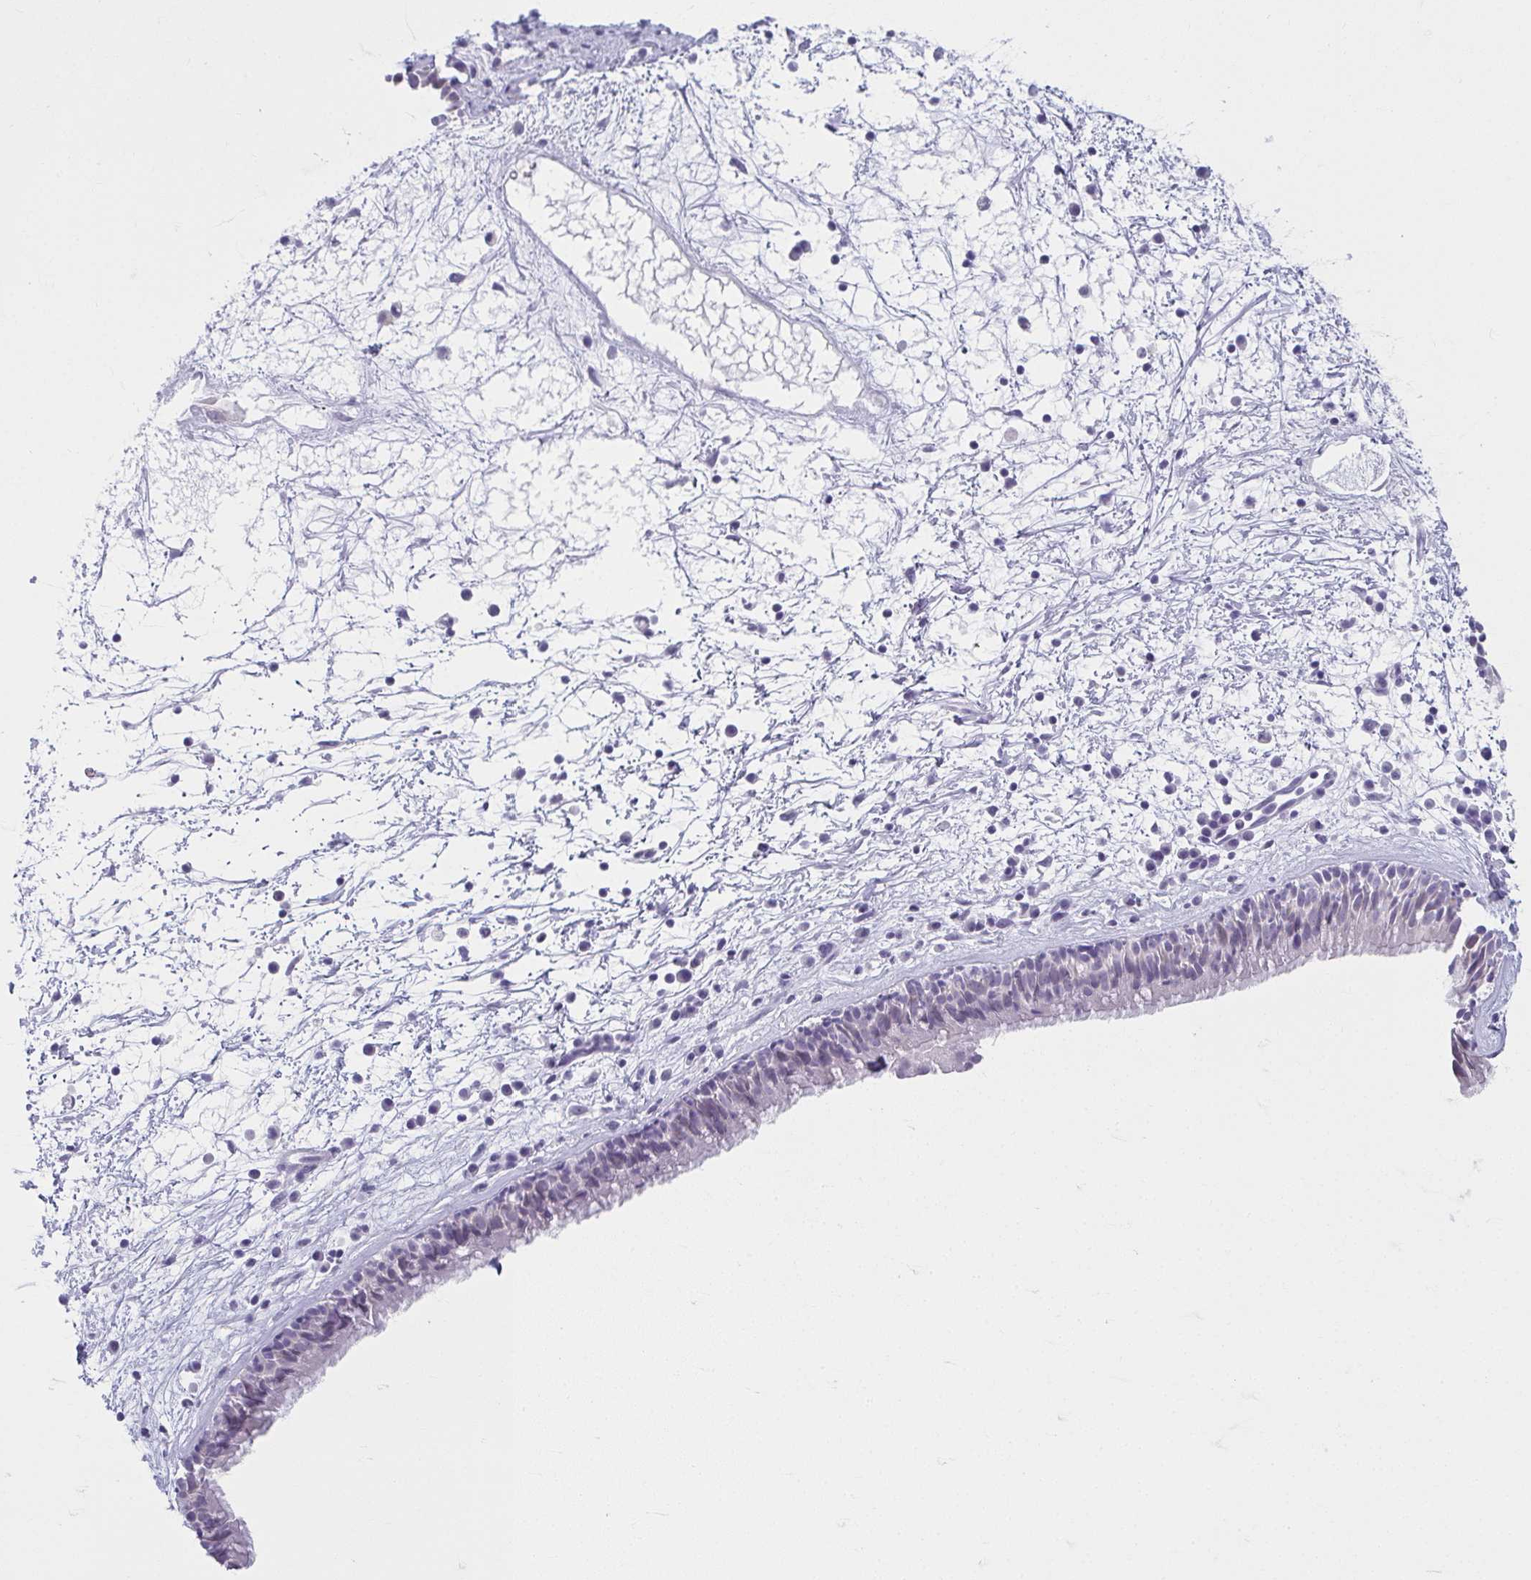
{"staining": {"intensity": "negative", "quantity": "none", "location": "none"}, "tissue": "nasopharynx", "cell_type": "Respiratory epithelial cells", "image_type": "normal", "snomed": [{"axis": "morphology", "description": "Normal tissue, NOS"}, {"axis": "topography", "description": "Nasopharynx"}], "caption": "Respiratory epithelial cells show no significant protein expression in unremarkable nasopharynx. Brightfield microscopy of IHC stained with DAB (brown) and hematoxylin (blue), captured at high magnification.", "gene": "MOBP", "patient": {"sex": "male", "age": 24}}